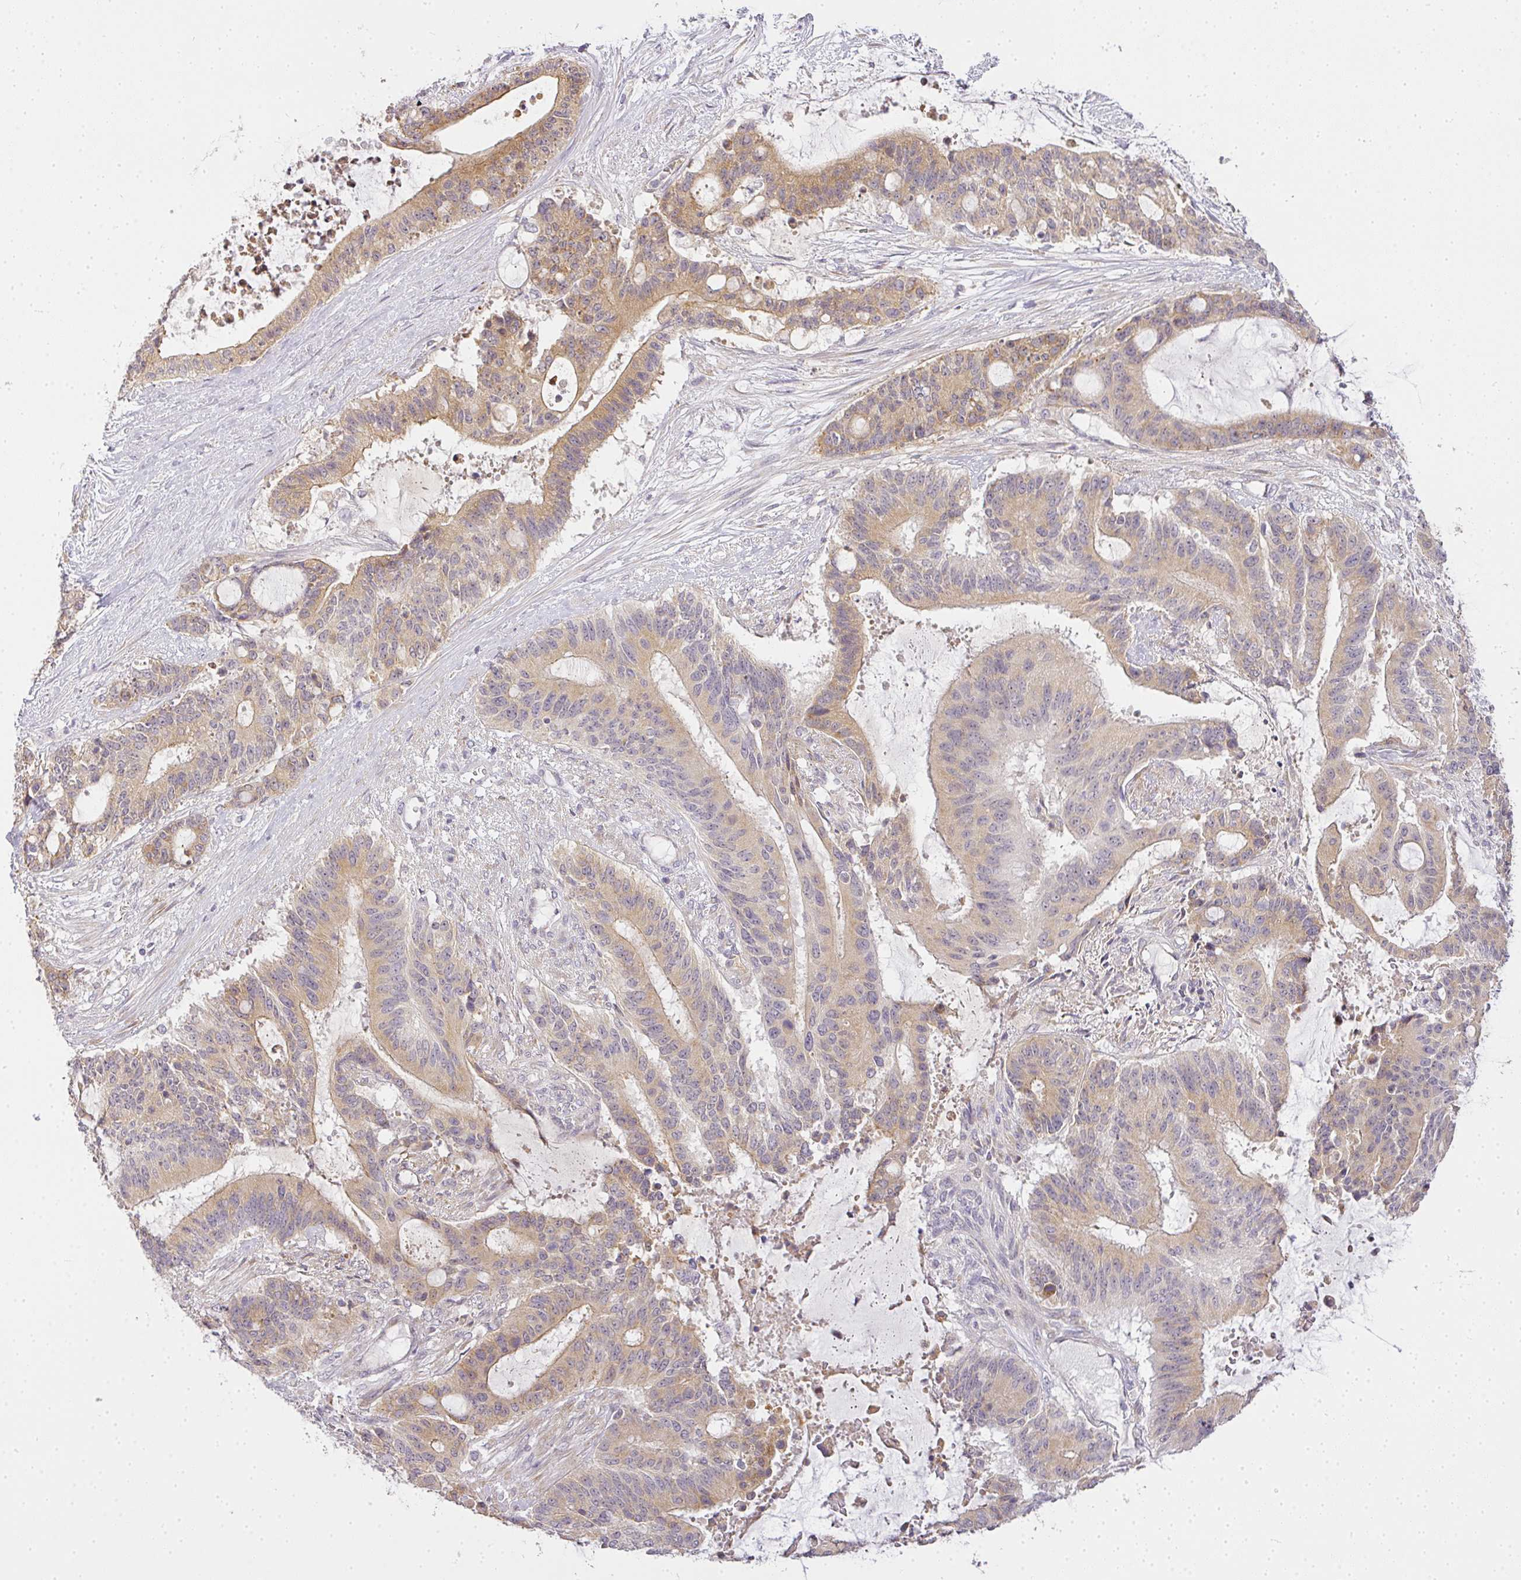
{"staining": {"intensity": "moderate", "quantity": "25%-75%", "location": "cytoplasmic/membranous"}, "tissue": "liver cancer", "cell_type": "Tumor cells", "image_type": "cancer", "snomed": [{"axis": "morphology", "description": "Normal tissue, NOS"}, {"axis": "morphology", "description": "Cholangiocarcinoma"}, {"axis": "topography", "description": "Liver"}, {"axis": "topography", "description": "Peripheral nerve tissue"}], "caption": "A brown stain highlights moderate cytoplasmic/membranous positivity of a protein in human liver cancer (cholangiocarcinoma) tumor cells.", "gene": "MED19", "patient": {"sex": "female", "age": 73}}